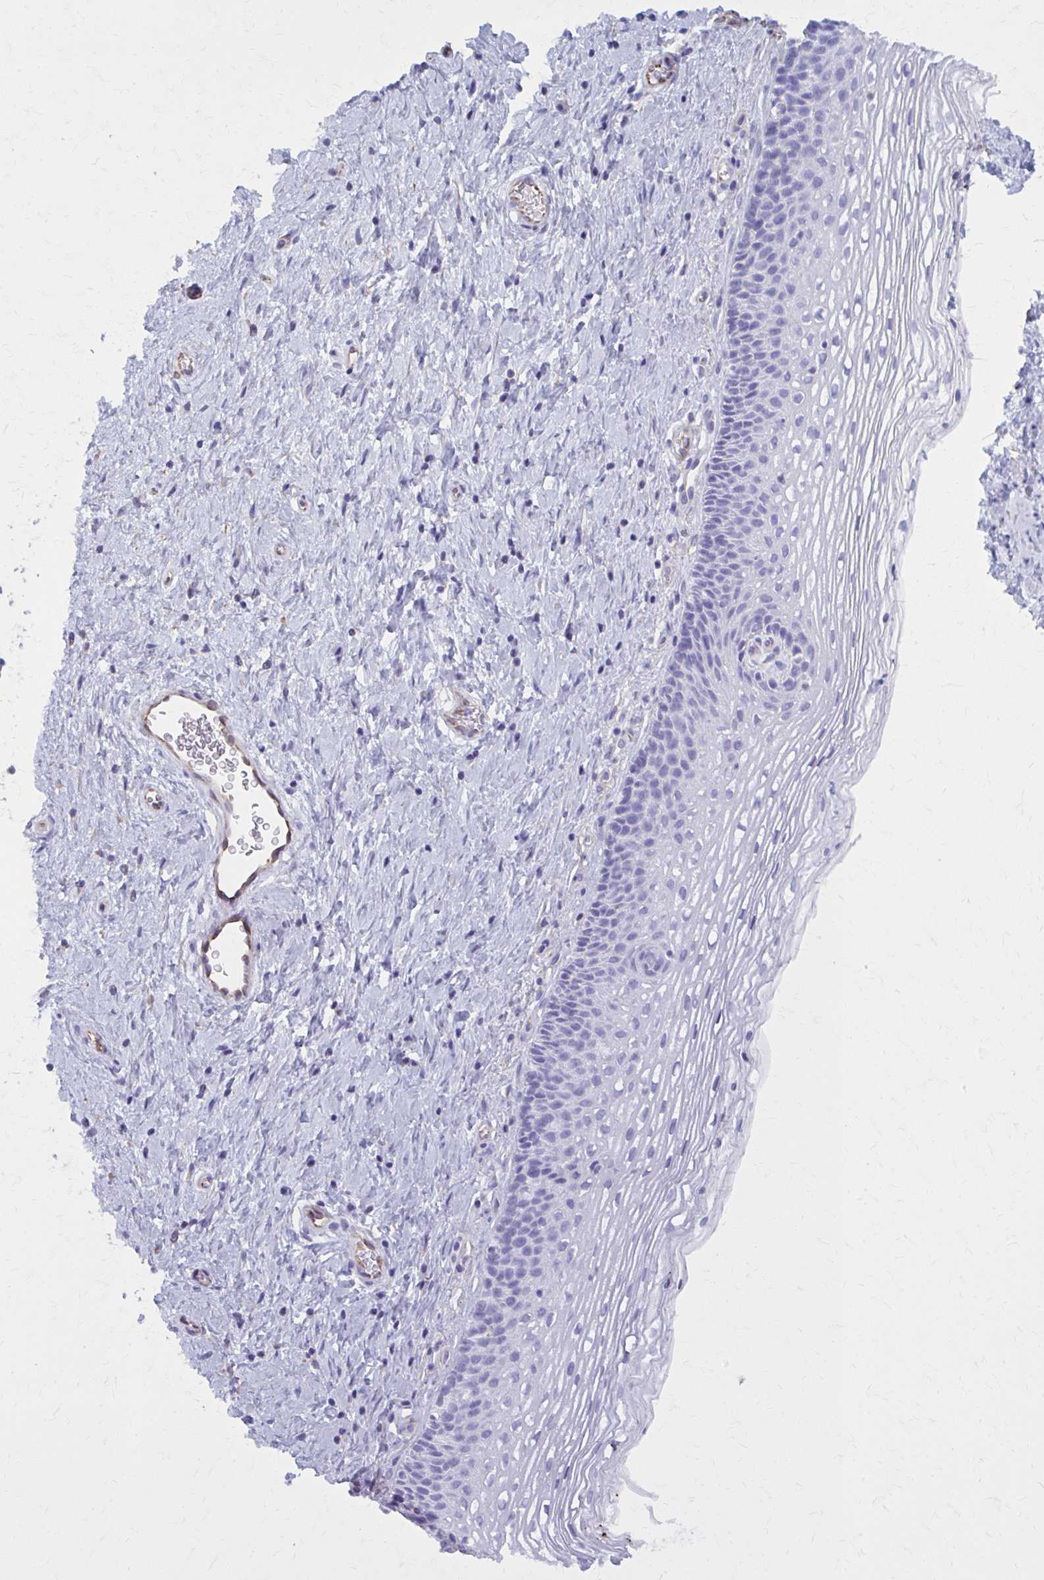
{"staining": {"intensity": "negative", "quantity": "none", "location": "none"}, "tissue": "cervix", "cell_type": "Glandular cells", "image_type": "normal", "snomed": [{"axis": "morphology", "description": "Normal tissue, NOS"}, {"axis": "topography", "description": "Cervix"}], "caption": "Immunohistochemical staining of unremarkable cervix reveals no significant staining in glandular cells.", "gene": "GFAP", "patient": {"sex": "female", "age": 34}}